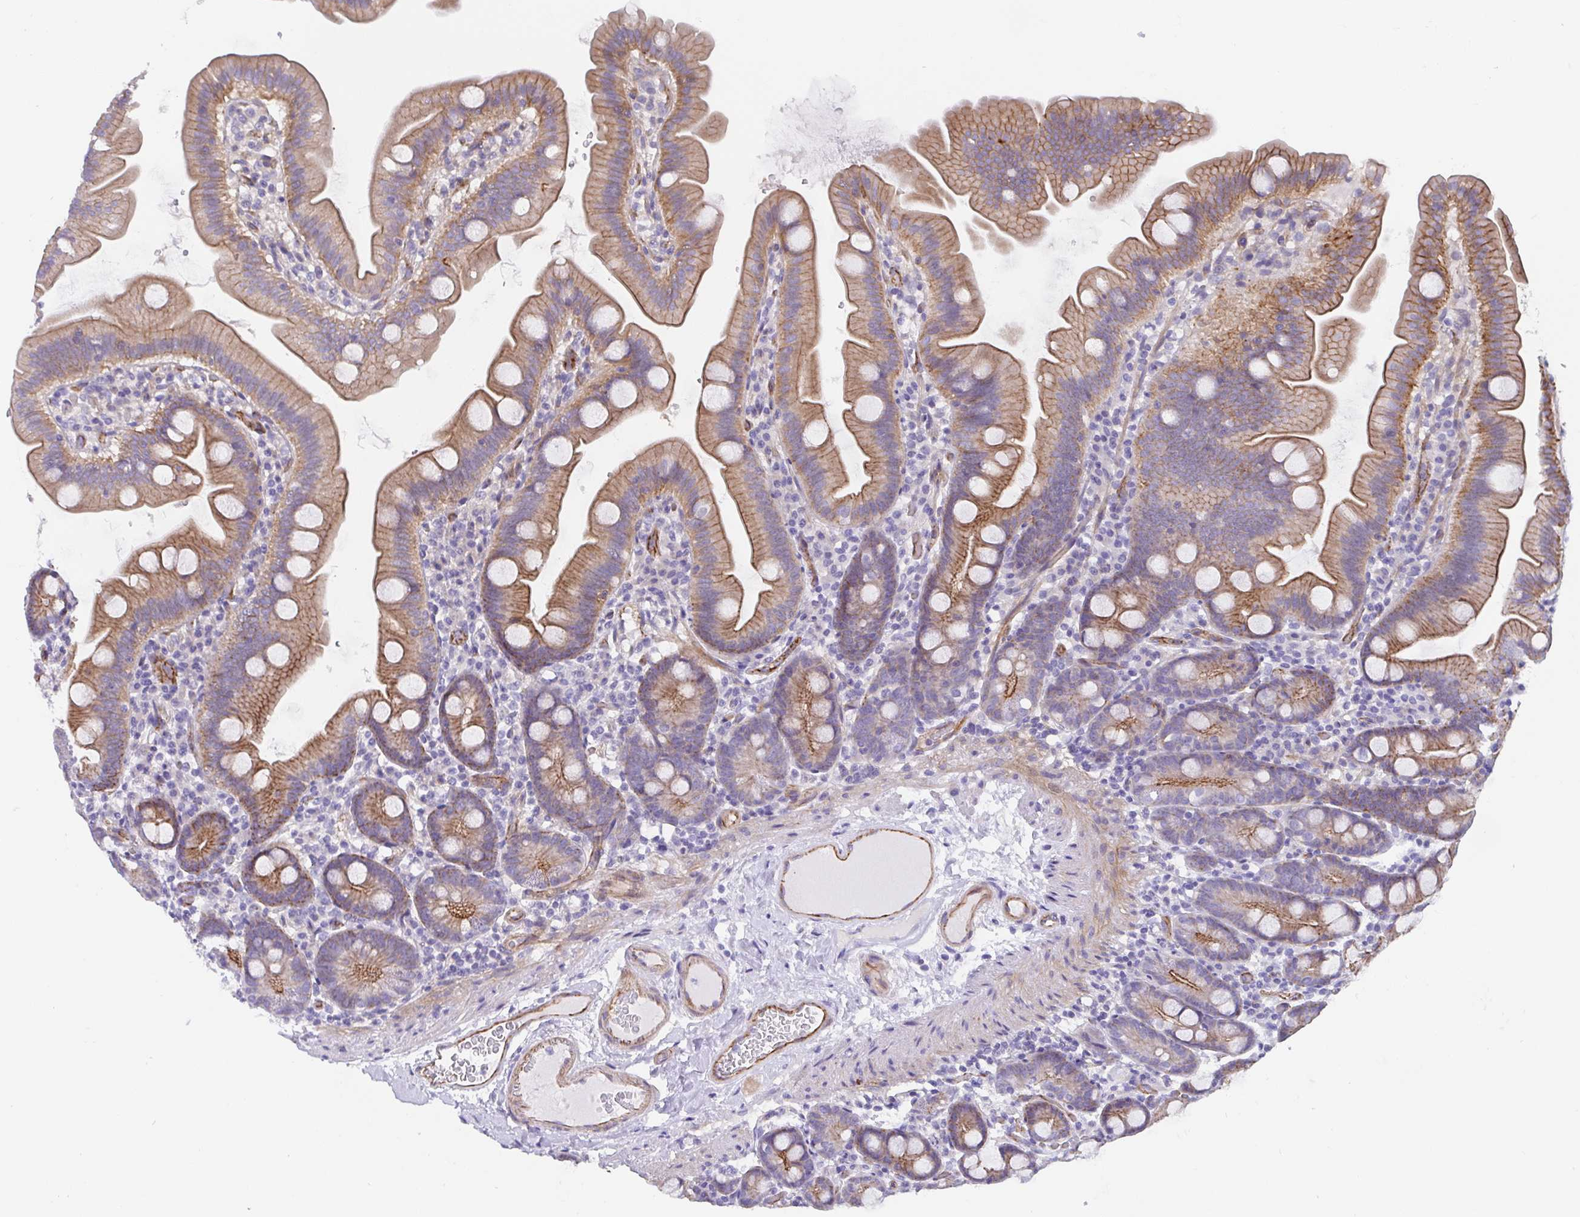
{"staining": {"intensity": "moderate", "quantity": ">75%", "location": "cytoplasmic/membranous"}, "tissue": "small intestine", "cell_type": "Glandular cells", "image_type": "normal", "snomed": [{"axis": "morphology", "description": "Normal tissue, NOS"}, {"axis": "topography", "description": "Small intestine"}], "caption": "Immunohistochemical staining of unremarkable small intestine demonstrates medium levels of moderate cytoplasmic/membranous positivity in approximately >75% of glandular cells. The protein is stained brown, and the nuclei are stained in blue (DAB IHC with brightfield microscopy, high magnification).", "gene": "TRAM2", "patient": {"sex": "female", "age": 68}}